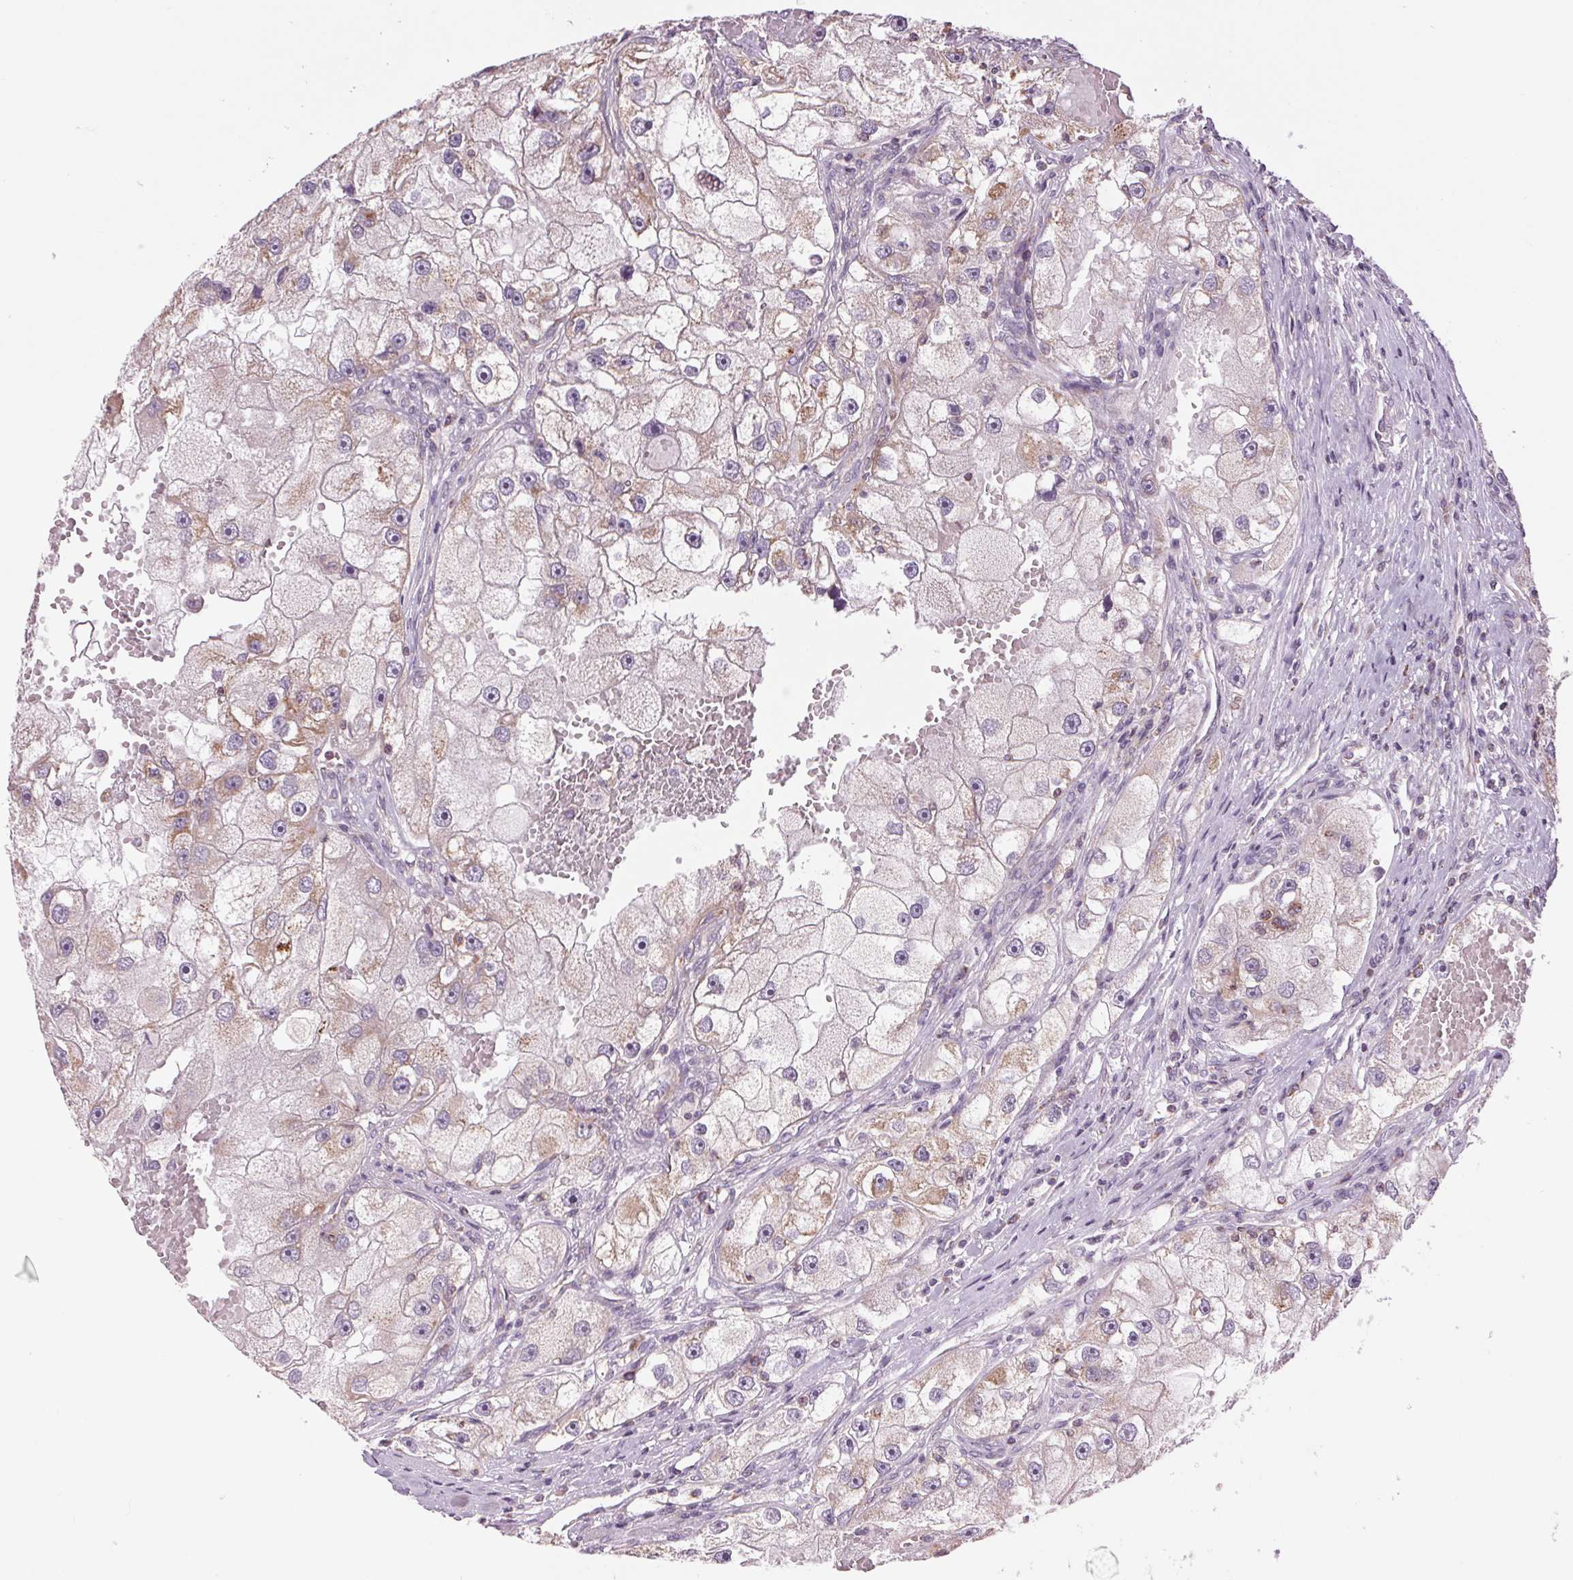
{"staining": {"intensity": "weak", "quantity": "<25%", "location": "cytoplasmic/membranous"}, "tissue": "renal cancer", "cell_type": "Tumor cells", "image_type": "cancer", "snomed": [{"axis": "morphology", "description": "Adenocarcinoma, NOS"}, {"axis": "topography", "description": "Kidney"}], "caption": "Immunohistochemistry (IHC) of adenocarcinoma (renal) shows no staining in tumor cells.", "gene": "COX6A1", "patient": {"sex": "male", "age": 63}}